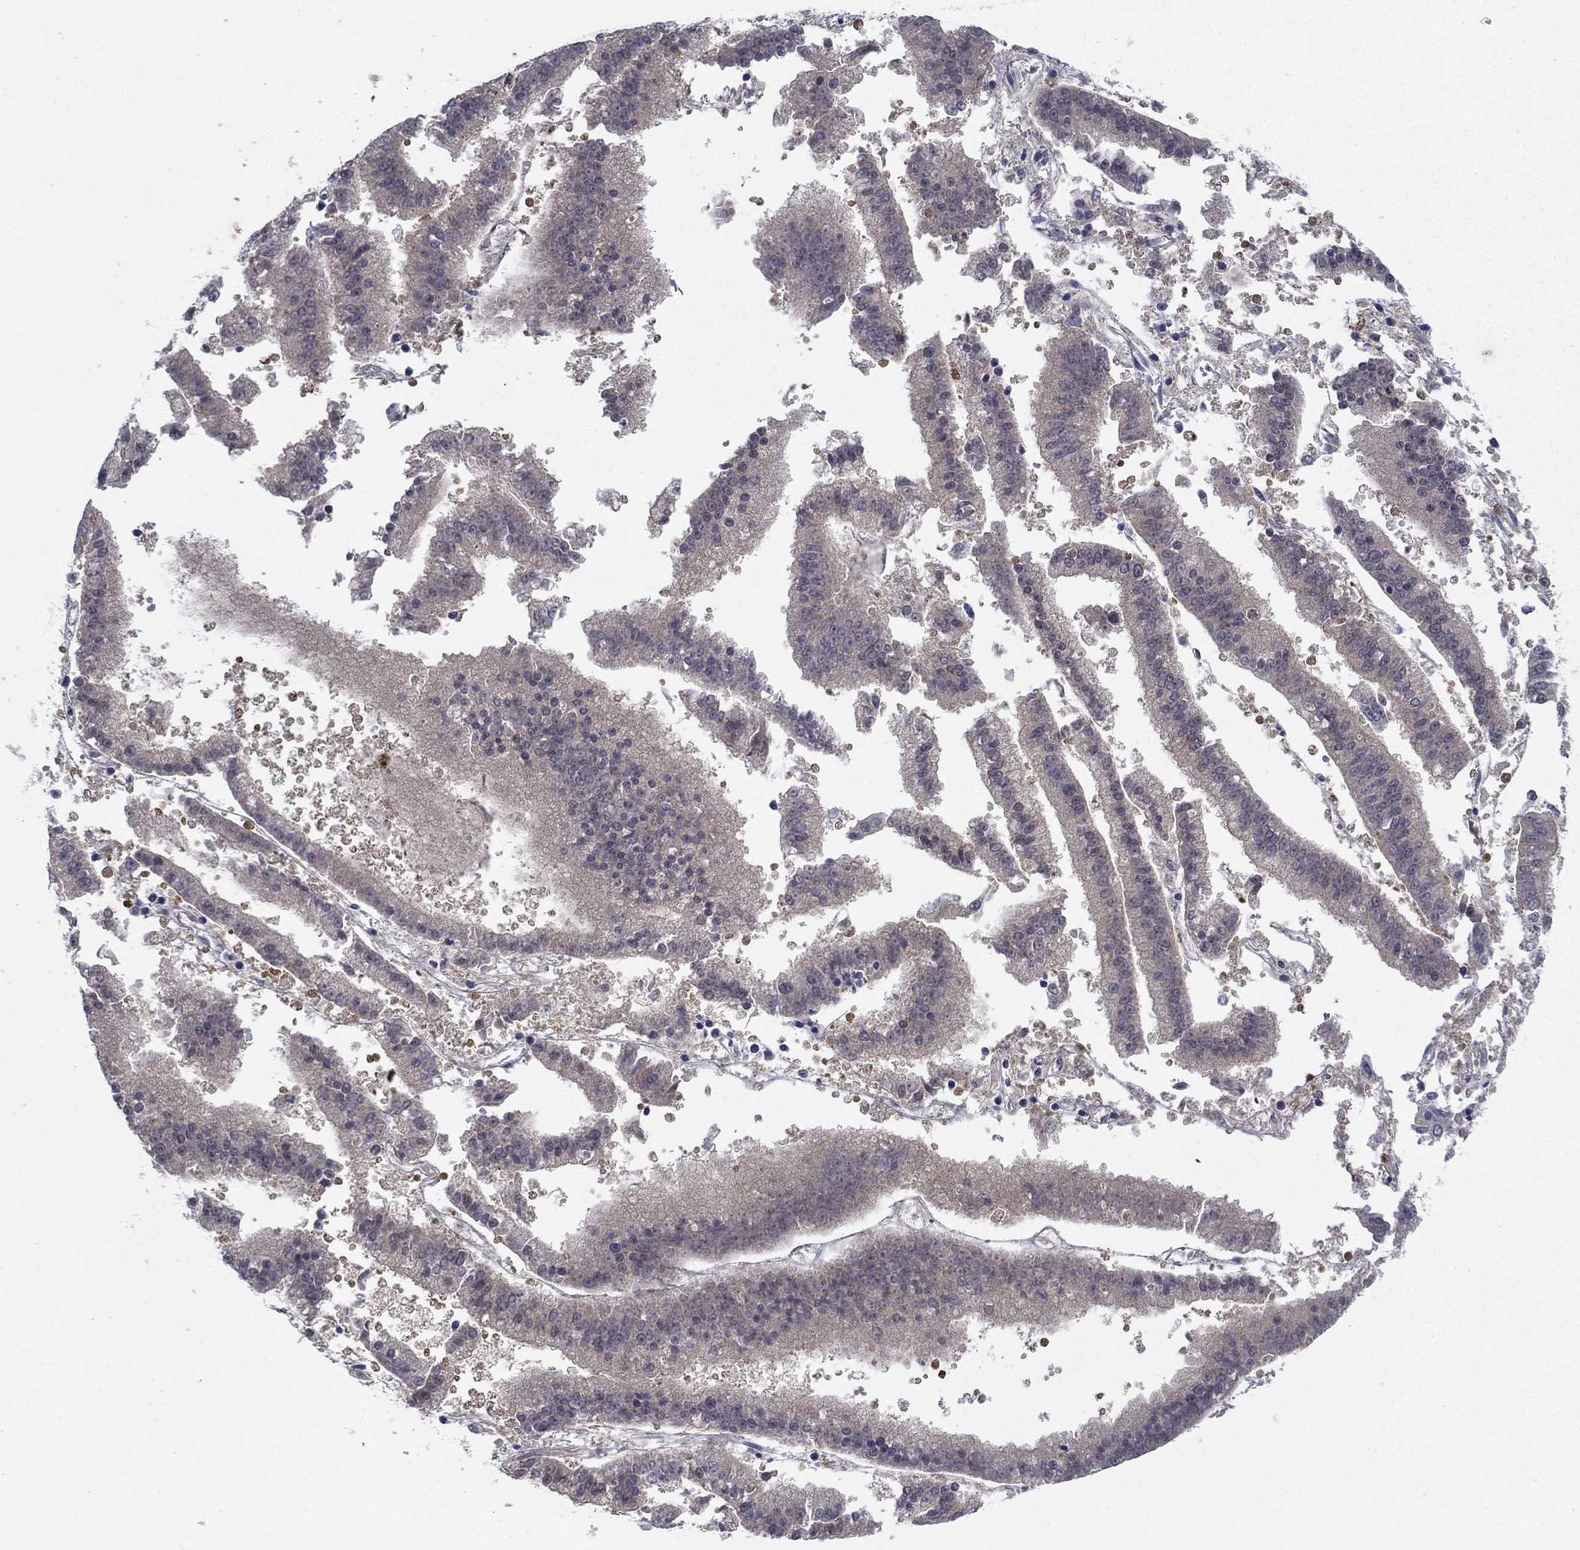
{"staining": {"intensity": "negative", "quantity": "none", "location": "none"}, "tissue": "endometrial cancer", "cell_type": "Tumor cells", "image_type": "cancer", "snomed": [{"axis": "morphology", "description": "Adenocarcinoma, NOS"}, {"axis": "topography", "description": "Endometrium"}], "caption": "Immunohistochemistry (IHC) photomicrograph of endometrial cancer stained for a protein (brown), which exhibits no staining in tumor cells. (DAB (3,3'-diaminobenzidine) immunohistochemistry (IHC) with hematoxylin counter stain).", "gene": "PLS1", "patient": {"sex": "female", "age": 66}}